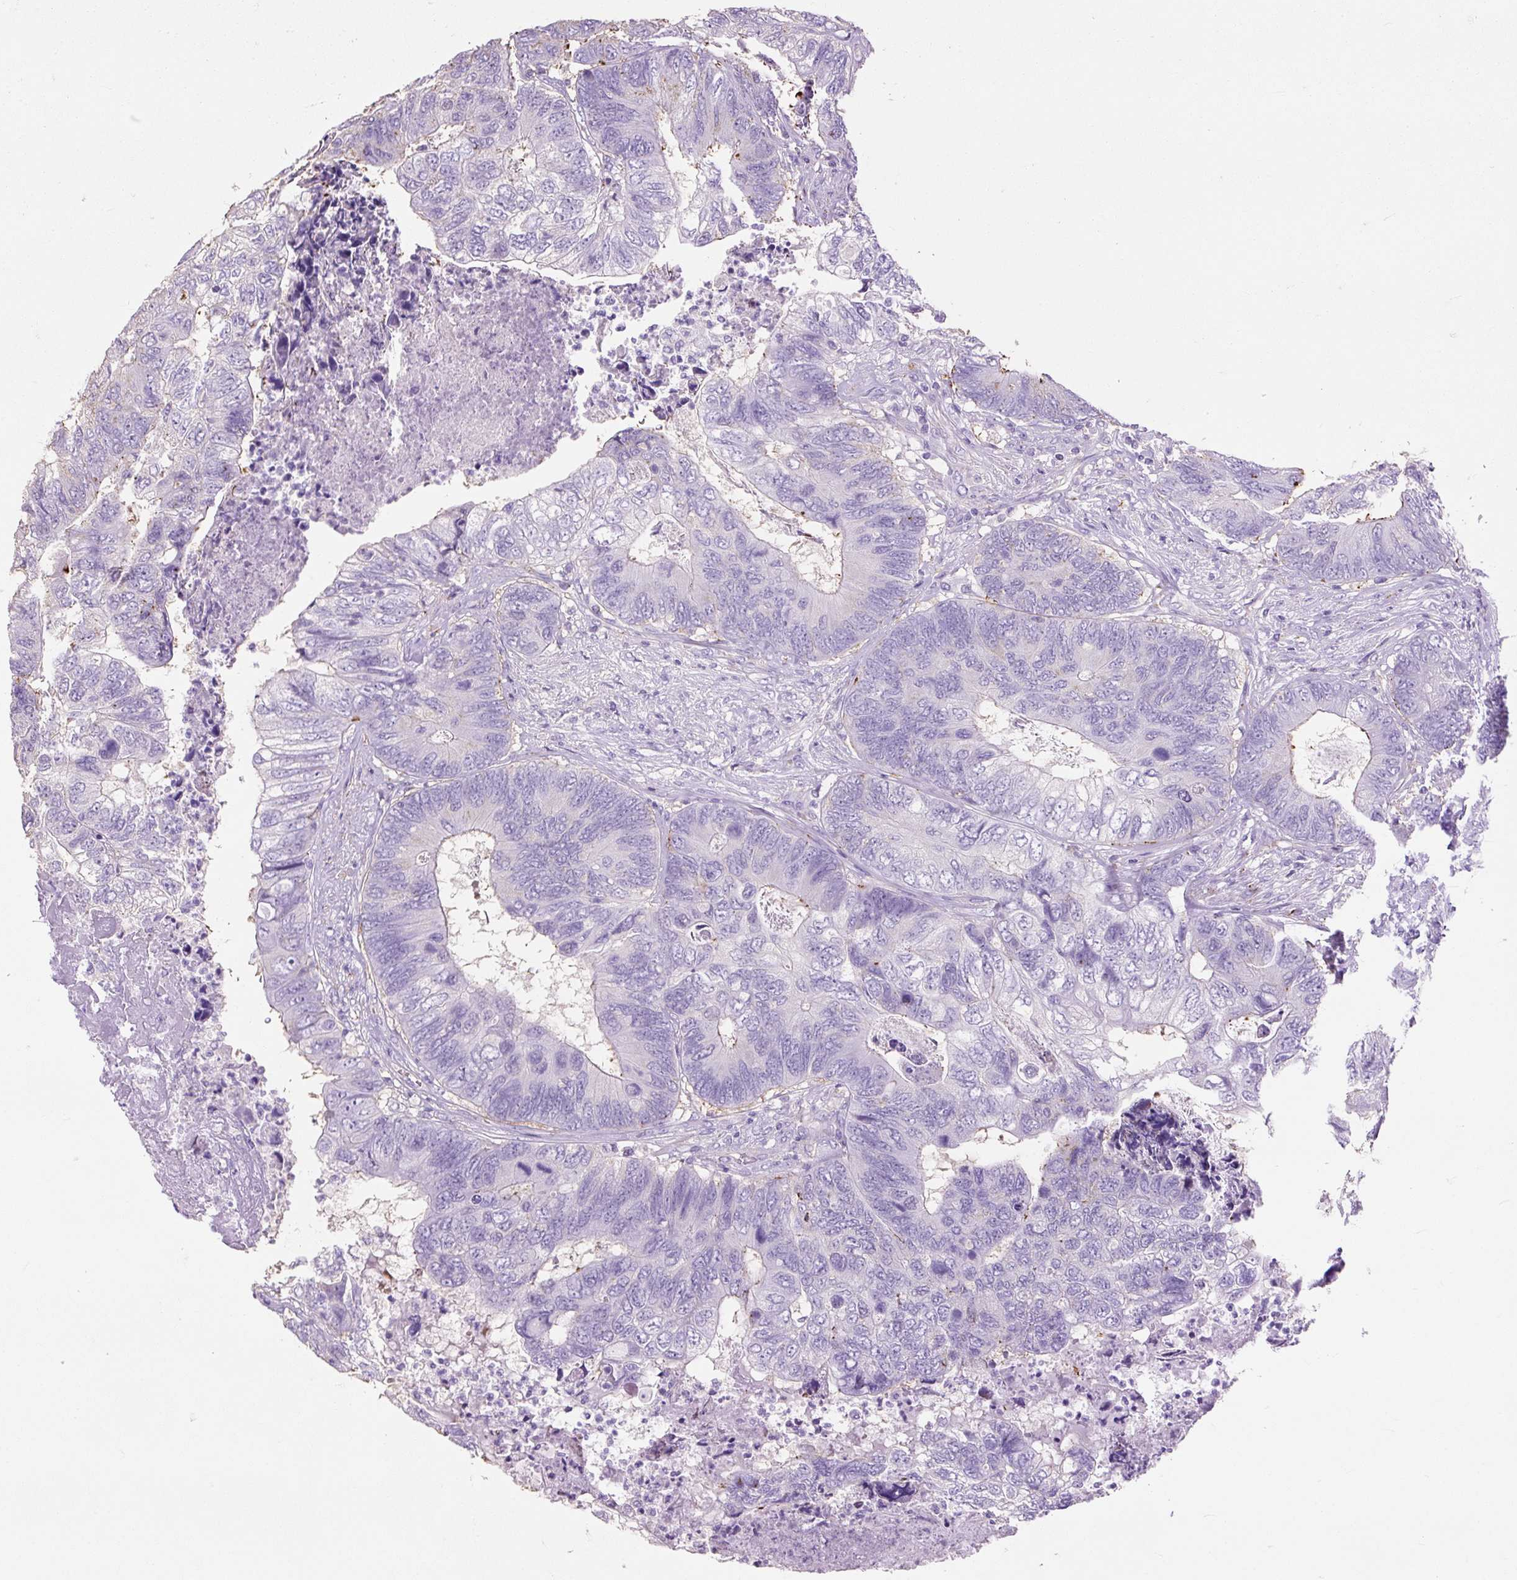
{"staining": {"intensity": "negative", "quantity": "none", "location": "none"}, "tissue": "colorectal cancer", "cell_type": "Tumor cells", "image_type": "cancer", "snomed": [{"axis": "morphology", "description": "Adenocarcinoma, NOS"}, {"axis": "topography", "description": "Colon"}], "caption": "Colorectal cancer was stained to show a protein in brown. There is no significant staining in tumor cells.", "gene": "OR10A7", "patient": {"sex": "female", "age": 67}}